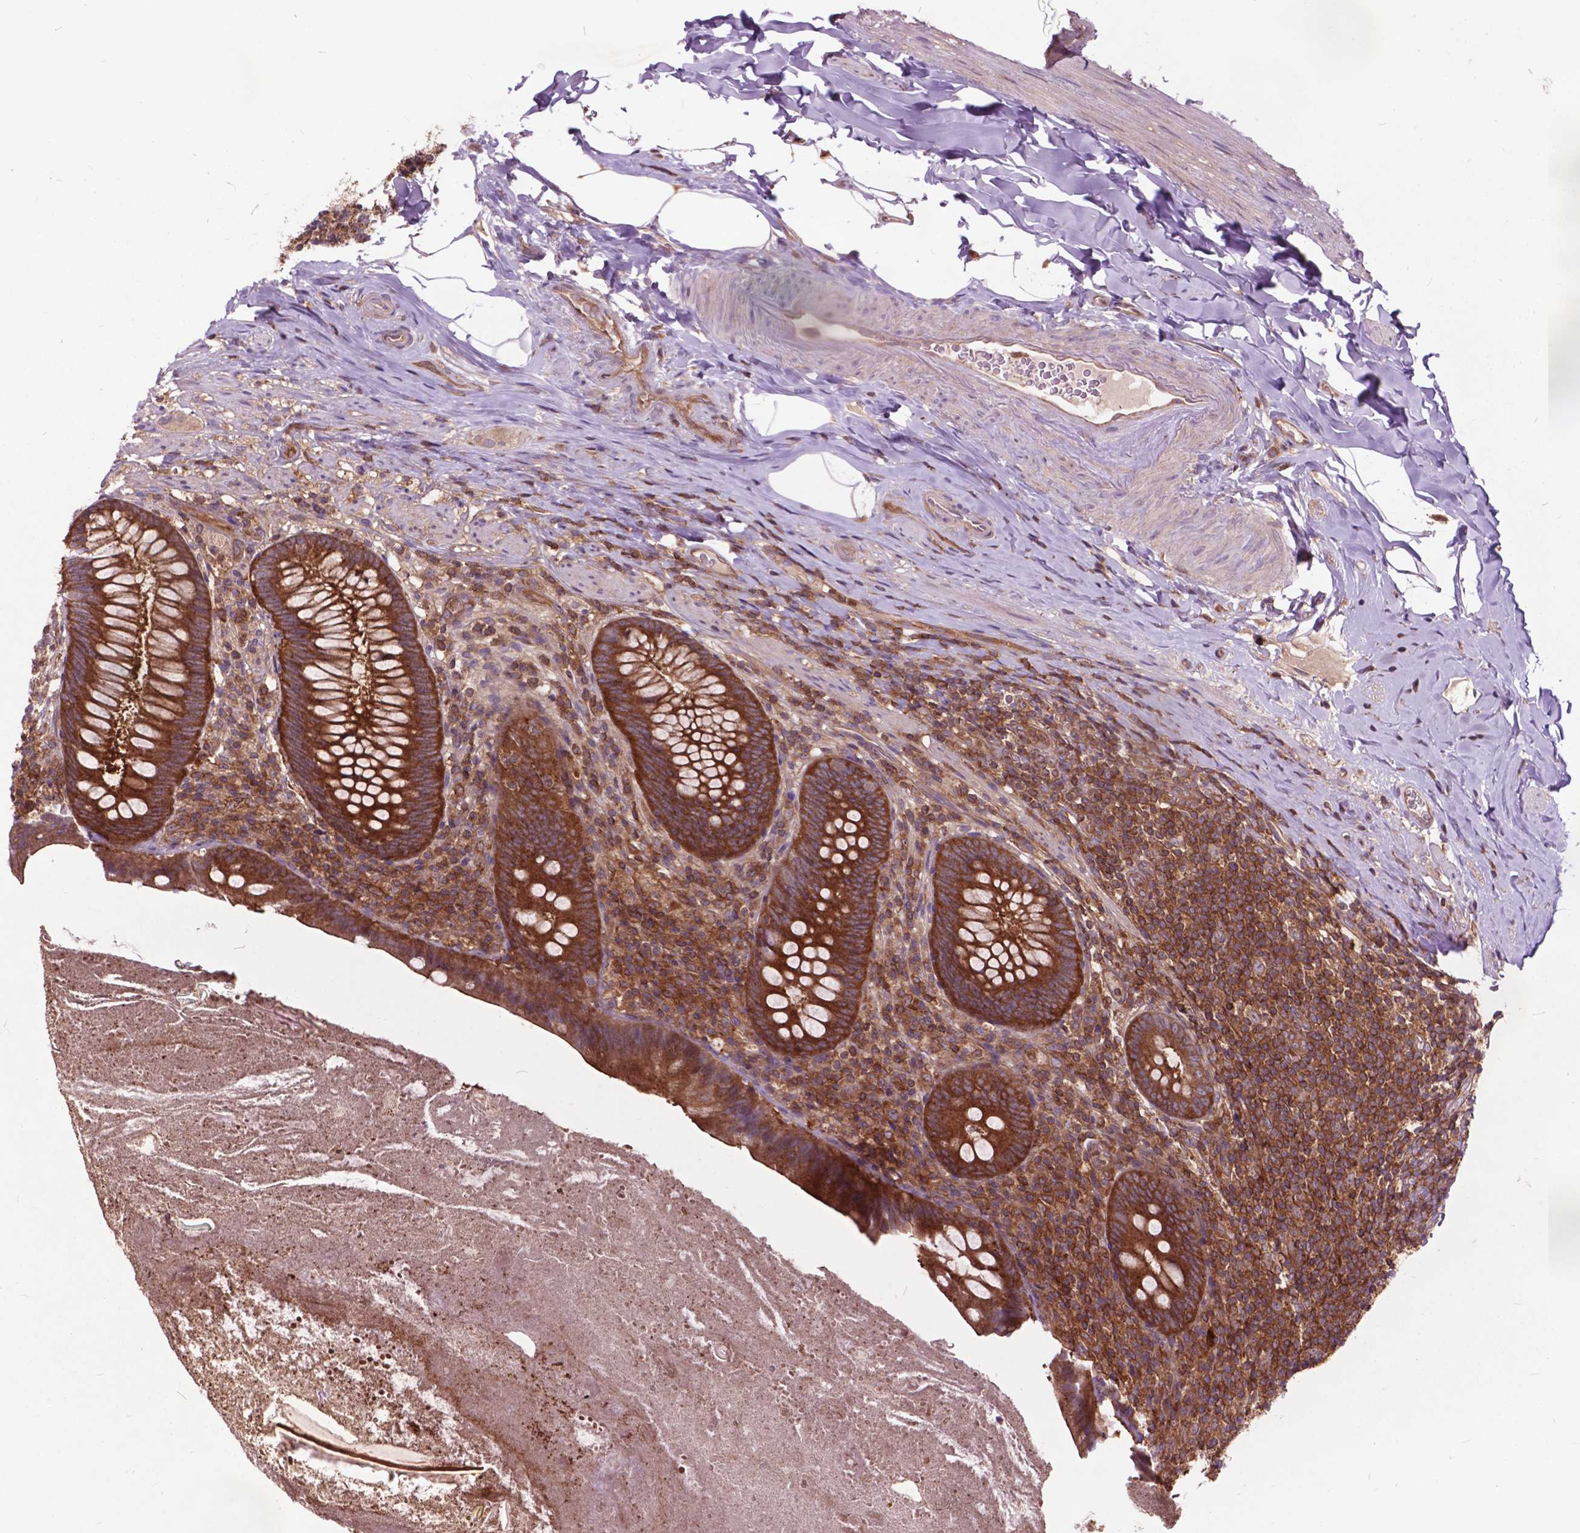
{"staining": {"intensity": "strong", "quantity": ">75%", "location": "cytoplasmic/membranous"}, "tissue": "appendix", "cell_type": "Glandular cells", "image_type": "normal", "snomed": [{"axis": "morphology", "description": "Normal tissue, NOS"}, {"axis": "topography", "description": "Appendix"}], "caption": "Strong cytoplasmic/membranous expression for a protein is identified in approximately >75% of glandular cells of benign appendix using immunohistochemistry.", "gene": "ARAF", "patient": {"sex": "male", "age": 47}}